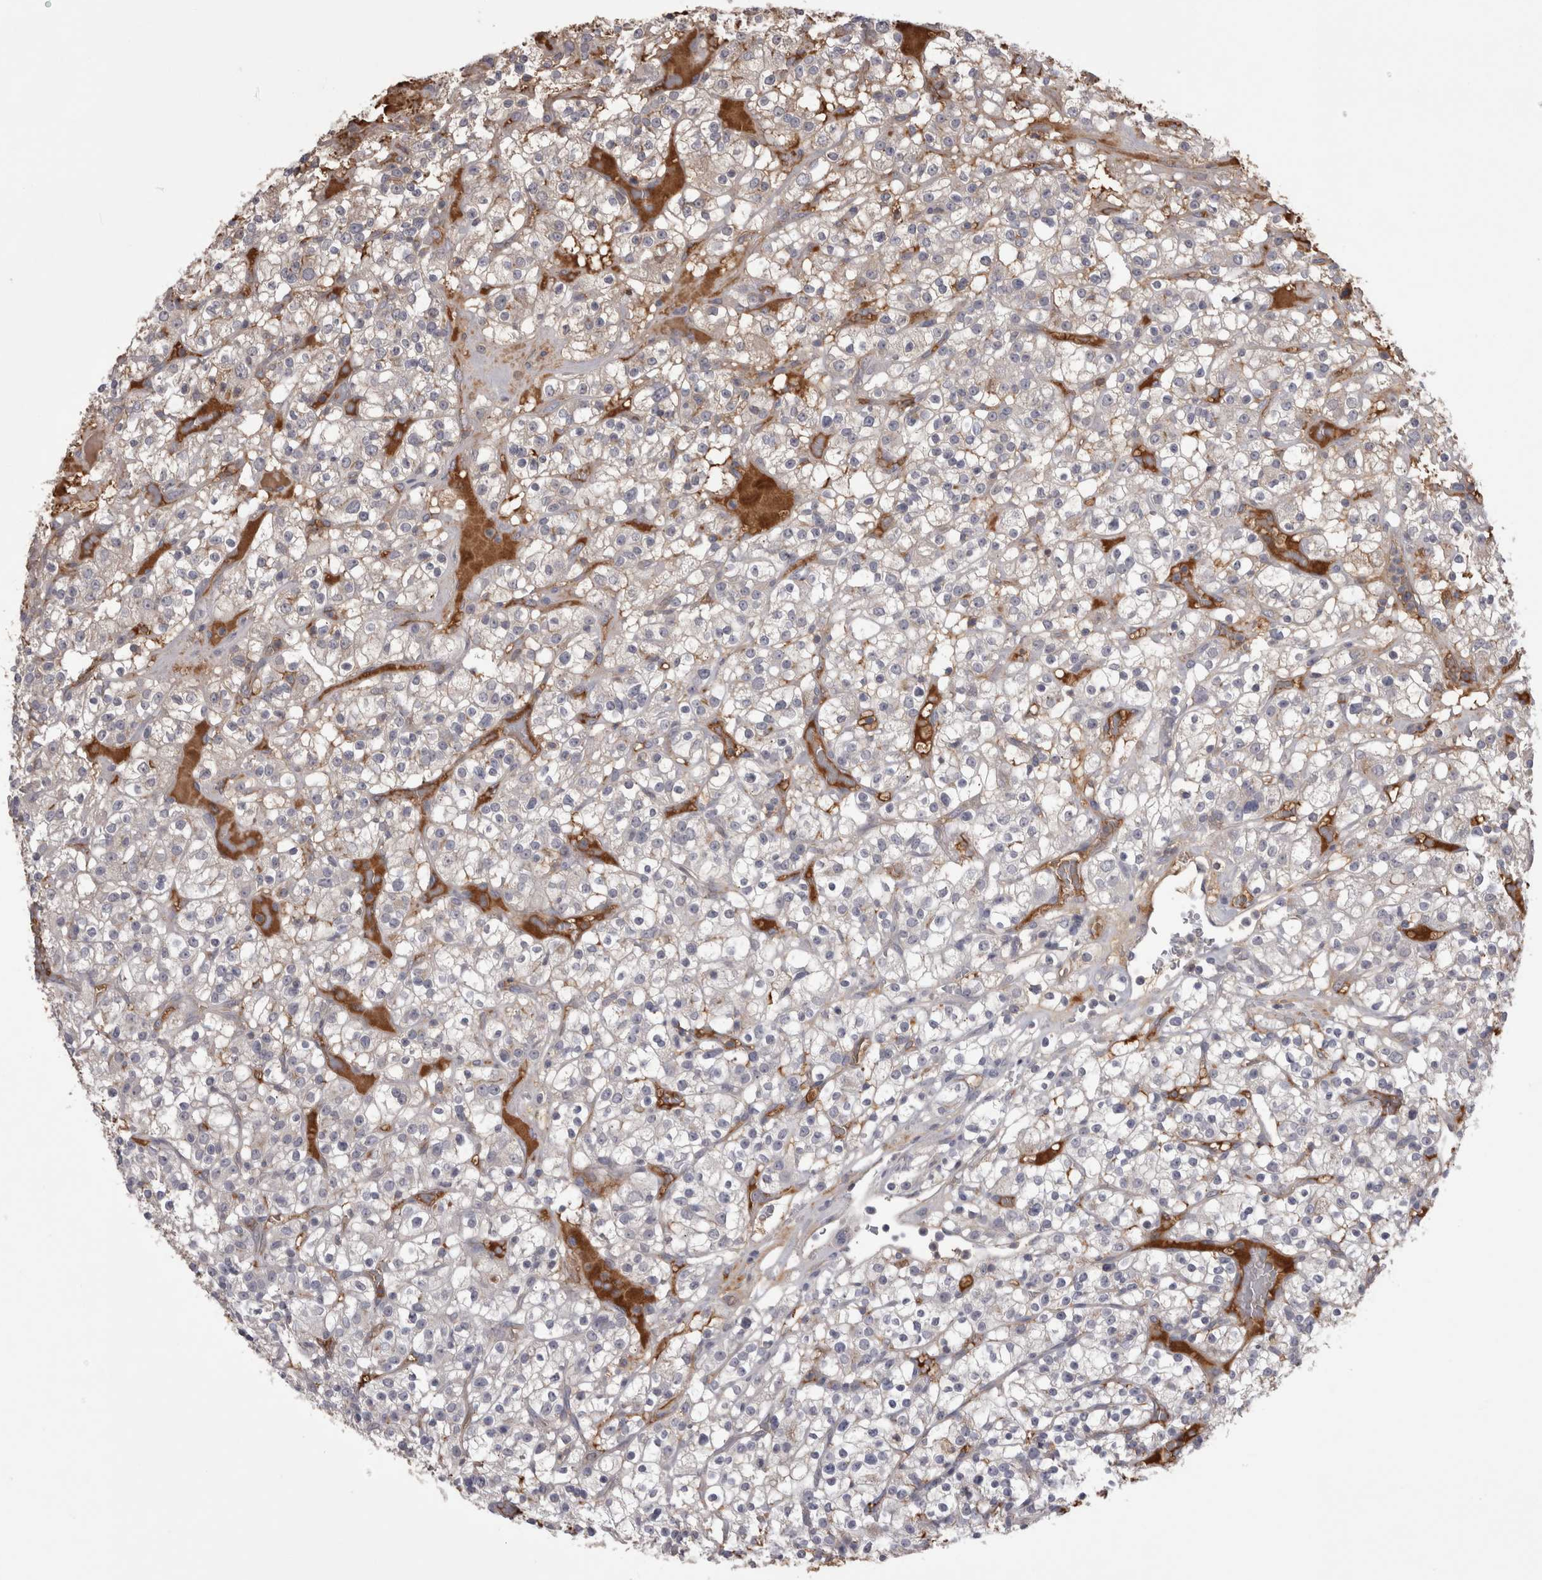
{"staining": {"intensity": "negative", "quantity": "none", "location": "none"}, "tissue": "renal cancer", "cell_type": "Tumor cells", "image_type": "cancer", "snomed": [{"axis": "morphology", "description": "Normal tissue, NOS"}, {"axis": "morphology", "description": "Adenocarcinoma, NOS"}, {"axis": "topography", "description": "Kidney"}], "caption": "This is a histopathology image of immunohistochemistry staining of renal adenocarcinoma, which shows no positivity in tumor cells.", "gene": "SAA4", "patient": {"sex": "female", "age": 72}}